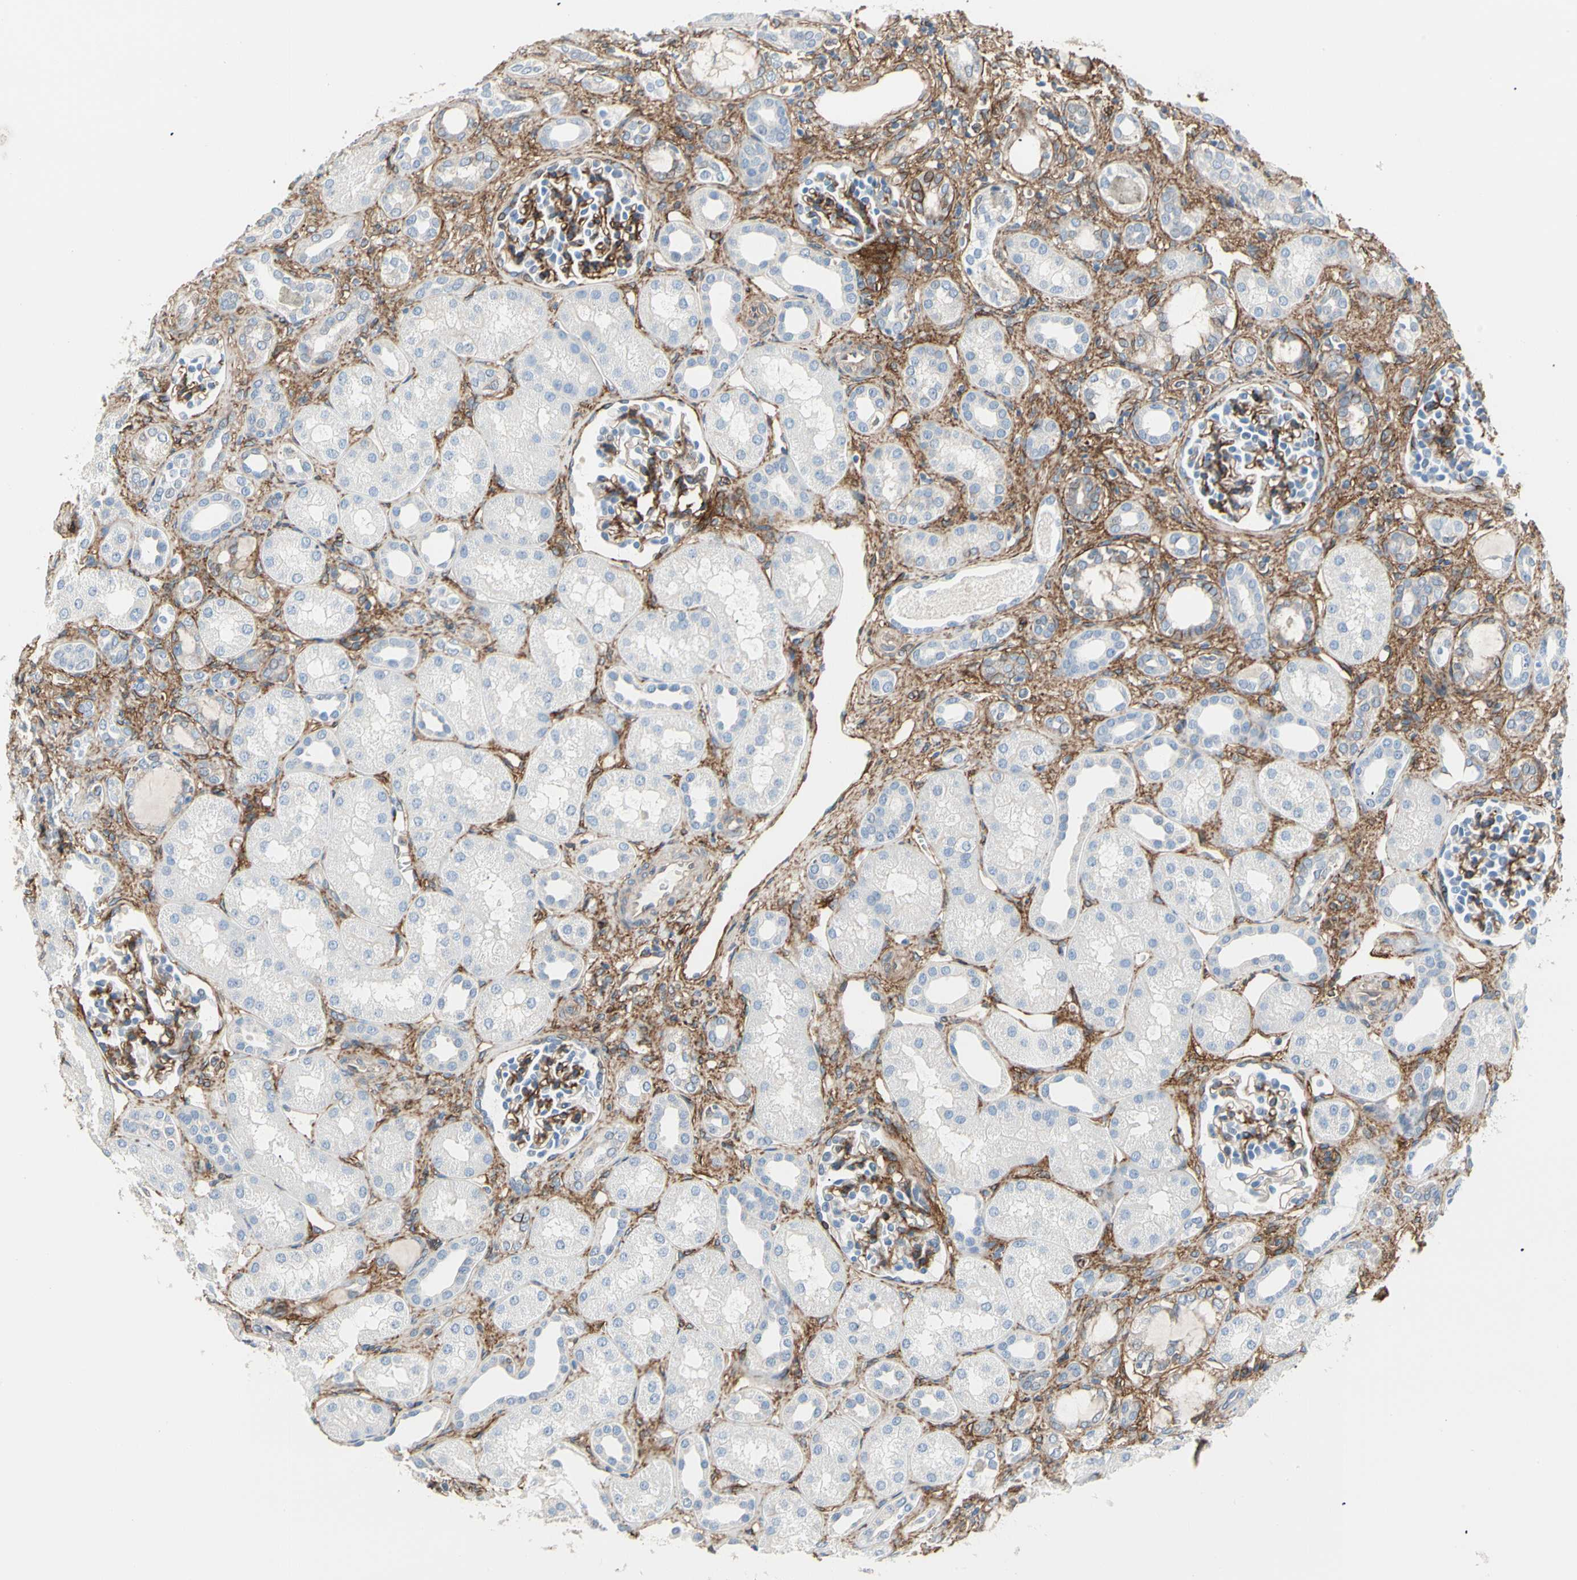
{"staining": {"intensity": "moderate", "quantity": ">75%", "location": "cytoplasmic/membranous"}, "tissue": "kidney", "cell_type": "Cells in glomeruli", "image_type": "normal", "snomed": [{"axis": "morphology", "description": "Normal tissue, NOS"}, {"axis": "topography", "description": "Kidney"}], "caption": "Immunohistochemistry image of normal kidney: kidney stained using immunohistochemistry (IHC) exhibits medium levels of moderate protein expression localized specifically in the cytoplasmic/membranous of cells in glomeruli, appearing as a cytoplasmic/membranous brown color.", "gene": "EPB41L2", "patient": {"sex": "male", "age": 7}}